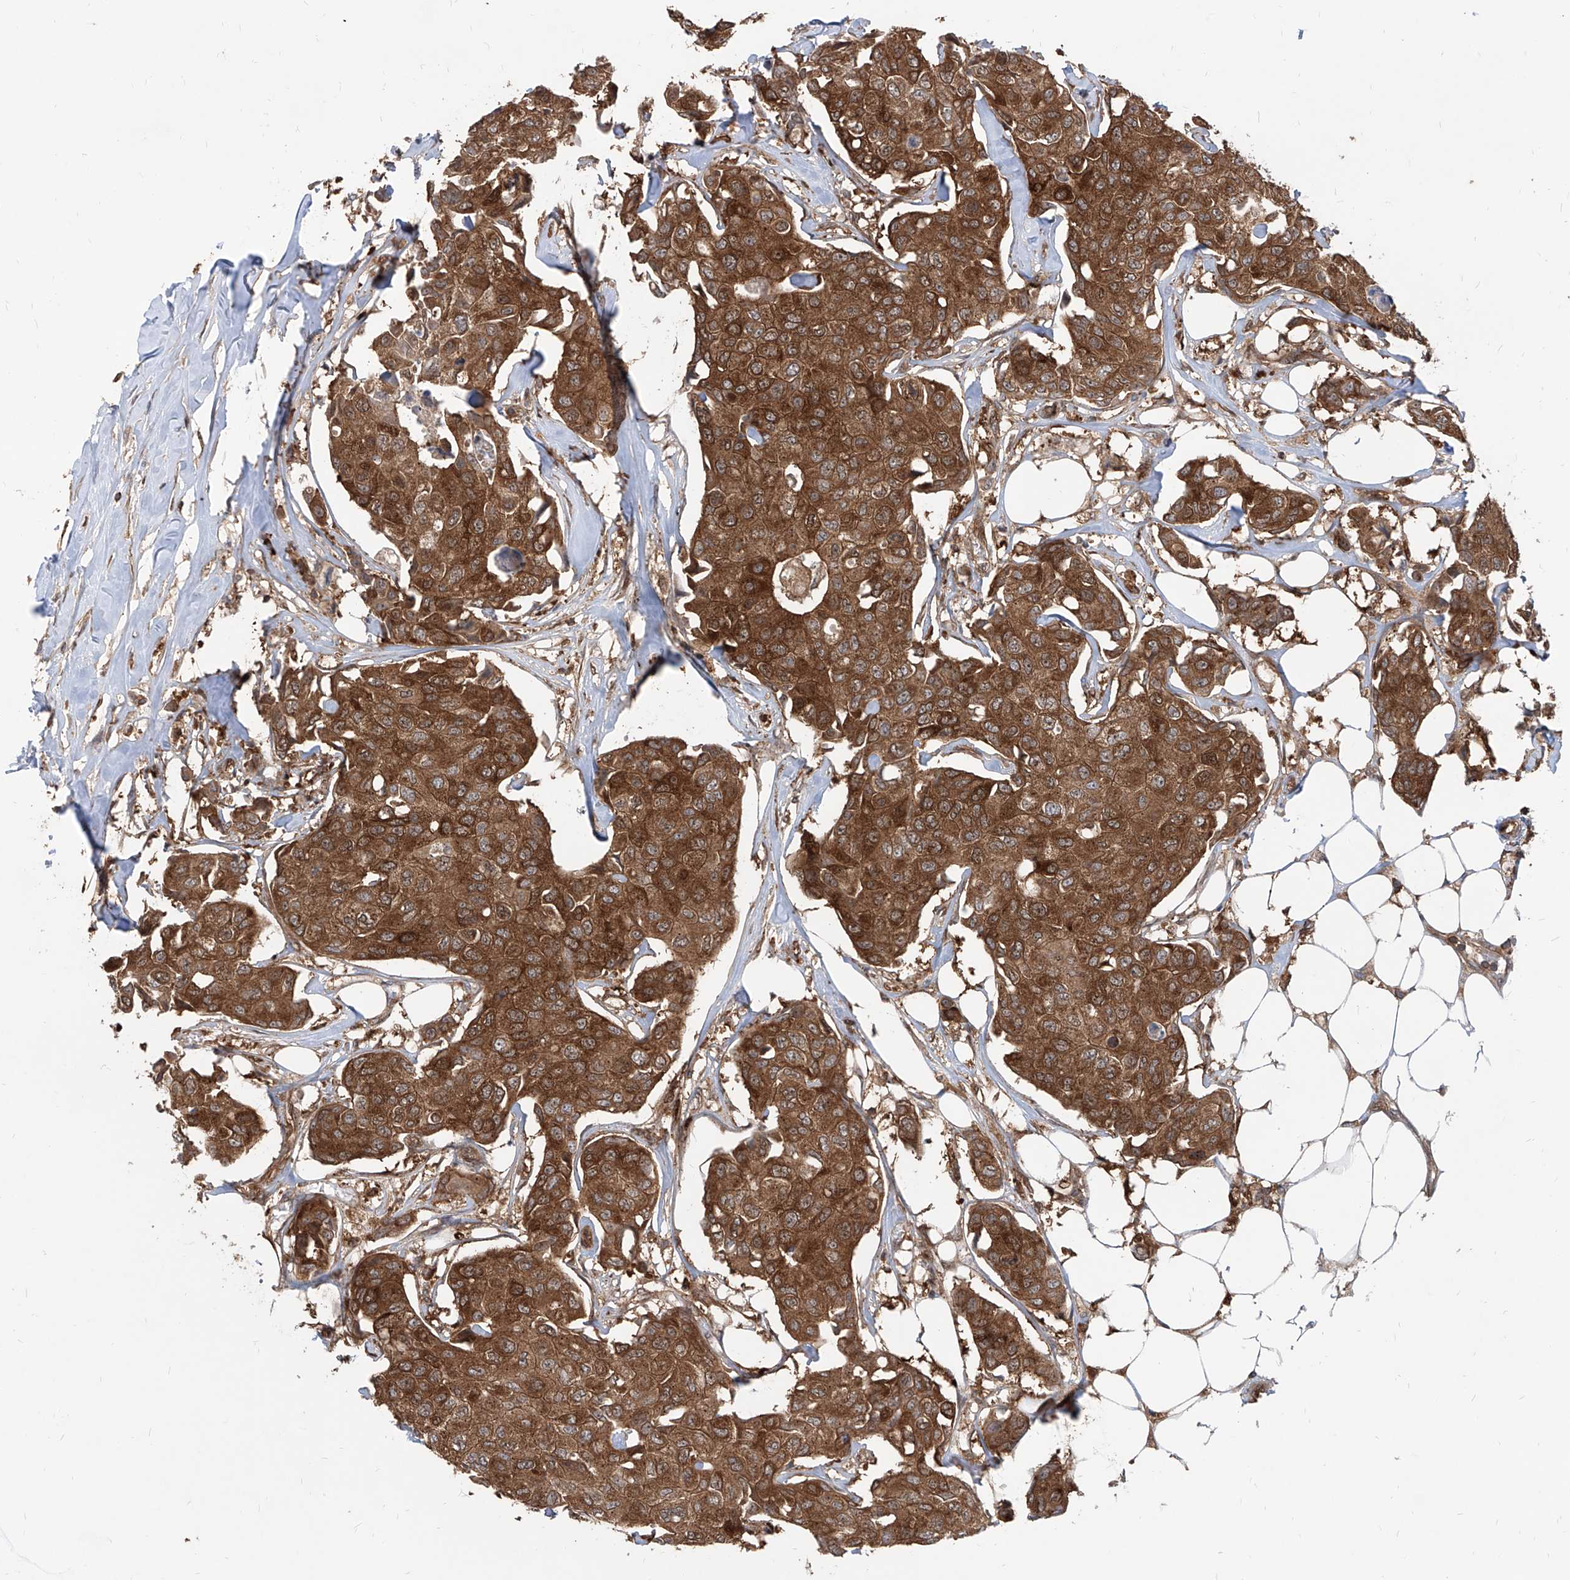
{"staining": {"intensity": "strong", "quantity": ">75%", "location": "cytoplasmic/membranous"}, "tissue": "breast cancer", "cell_type": "Tumor cells", "image_type": "cancer", "snomed": [{"axis": "morphology", "description": "Duct carcinoma"}, {"axis": "topography", "description": "Breast"}], "caption": "A histopathology image of invasive ductal carcinoma (breast) stained for a protein reveals strong cytoplasmic/membranous brown staining in tumor cells.", "gene": "MAGED2", "patient": {"sex": "female", "age": 80}}